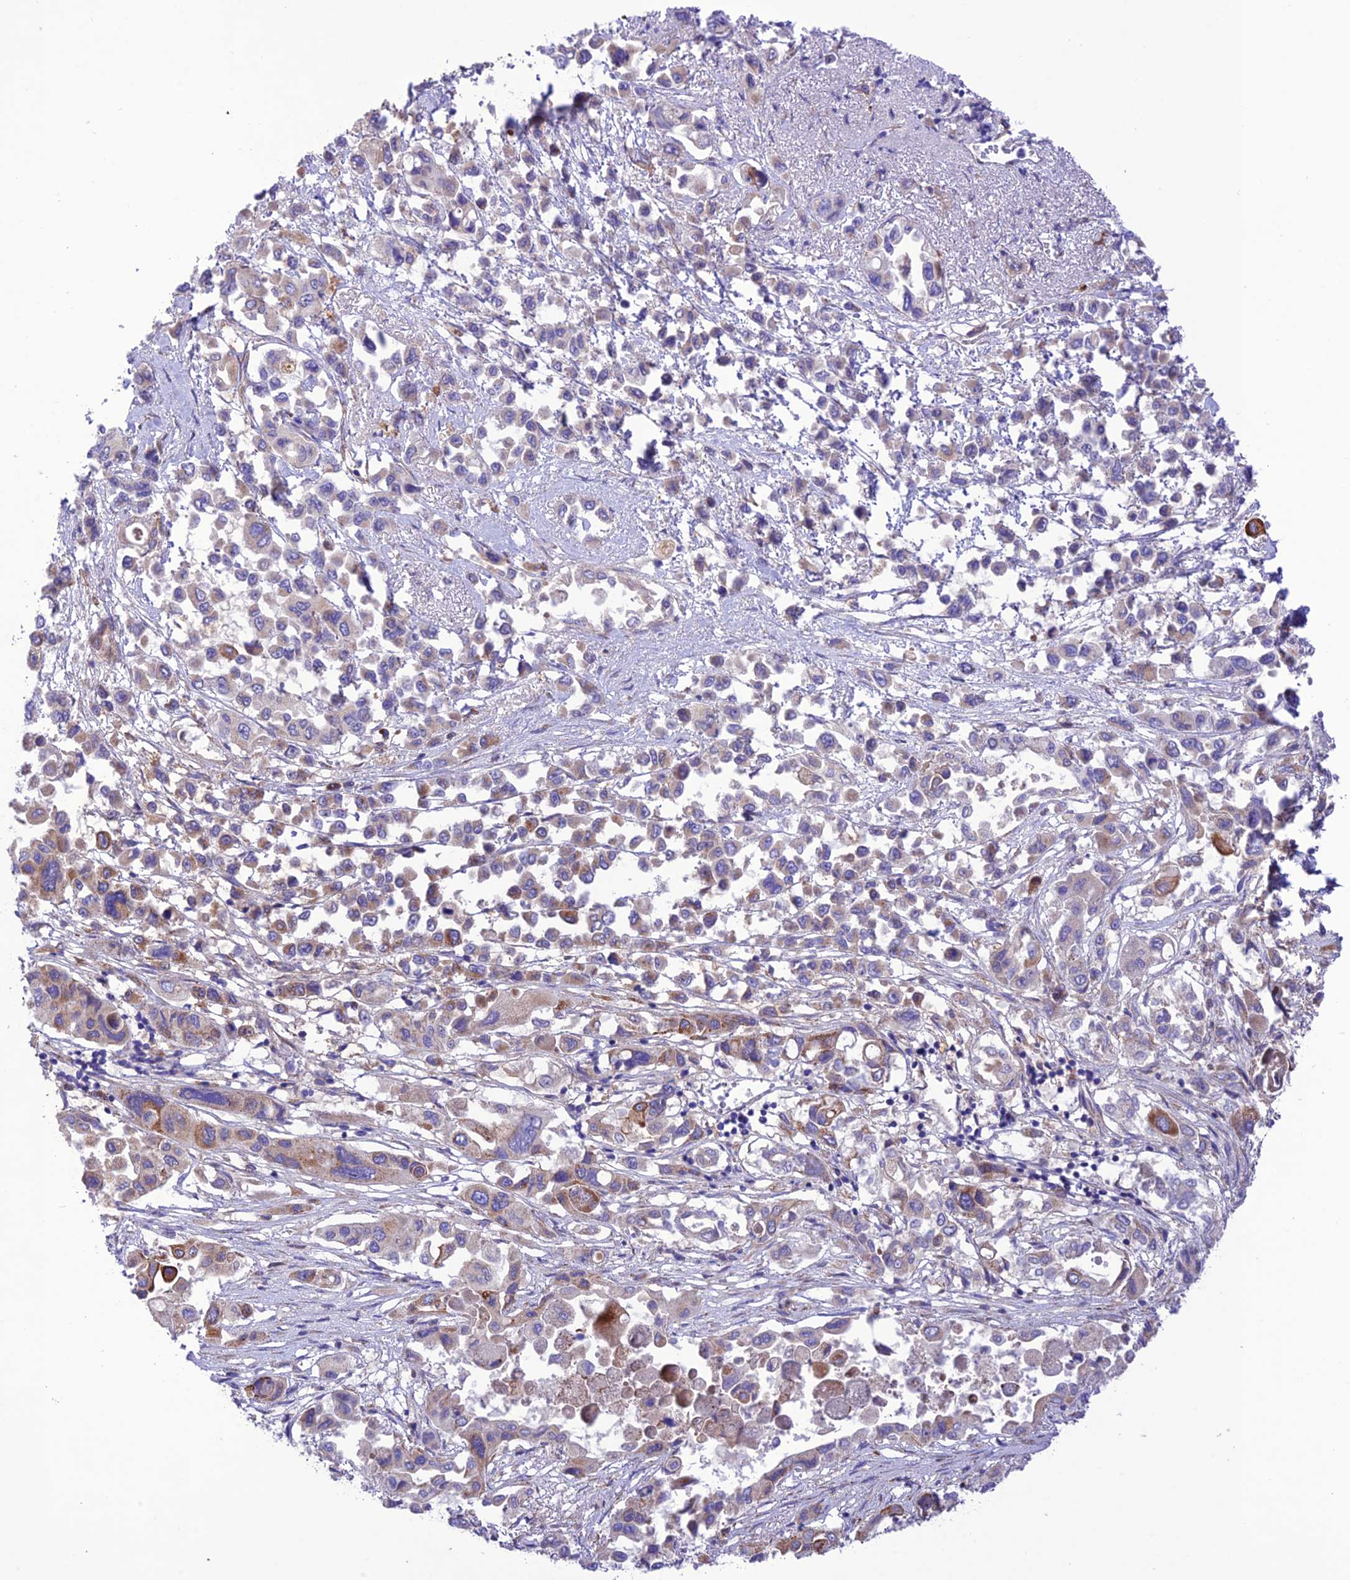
{"staining": {"intensity": "moderate", "quantity": "<25%", "location": "cytoplasmic/membranous"}, "tissue": "pancreatic cancer", "cell_type": "Tumor cells", "image_type": "cancer", "snomed": [{"axis": "morphology", "description": "Adenocarcinoma, NOS"}, {"axis": "topography", "description": "Pancreas"}], "caption": "Approximately <25% of tumor cells in adenocarcinoma (pancreatic) display moderate cytoplasmic/membranous protein positivity as visualized by brown immunohistochemical staining.", "gene": "UAP1L1", "patient": {"sex": "male", "age": 92}}